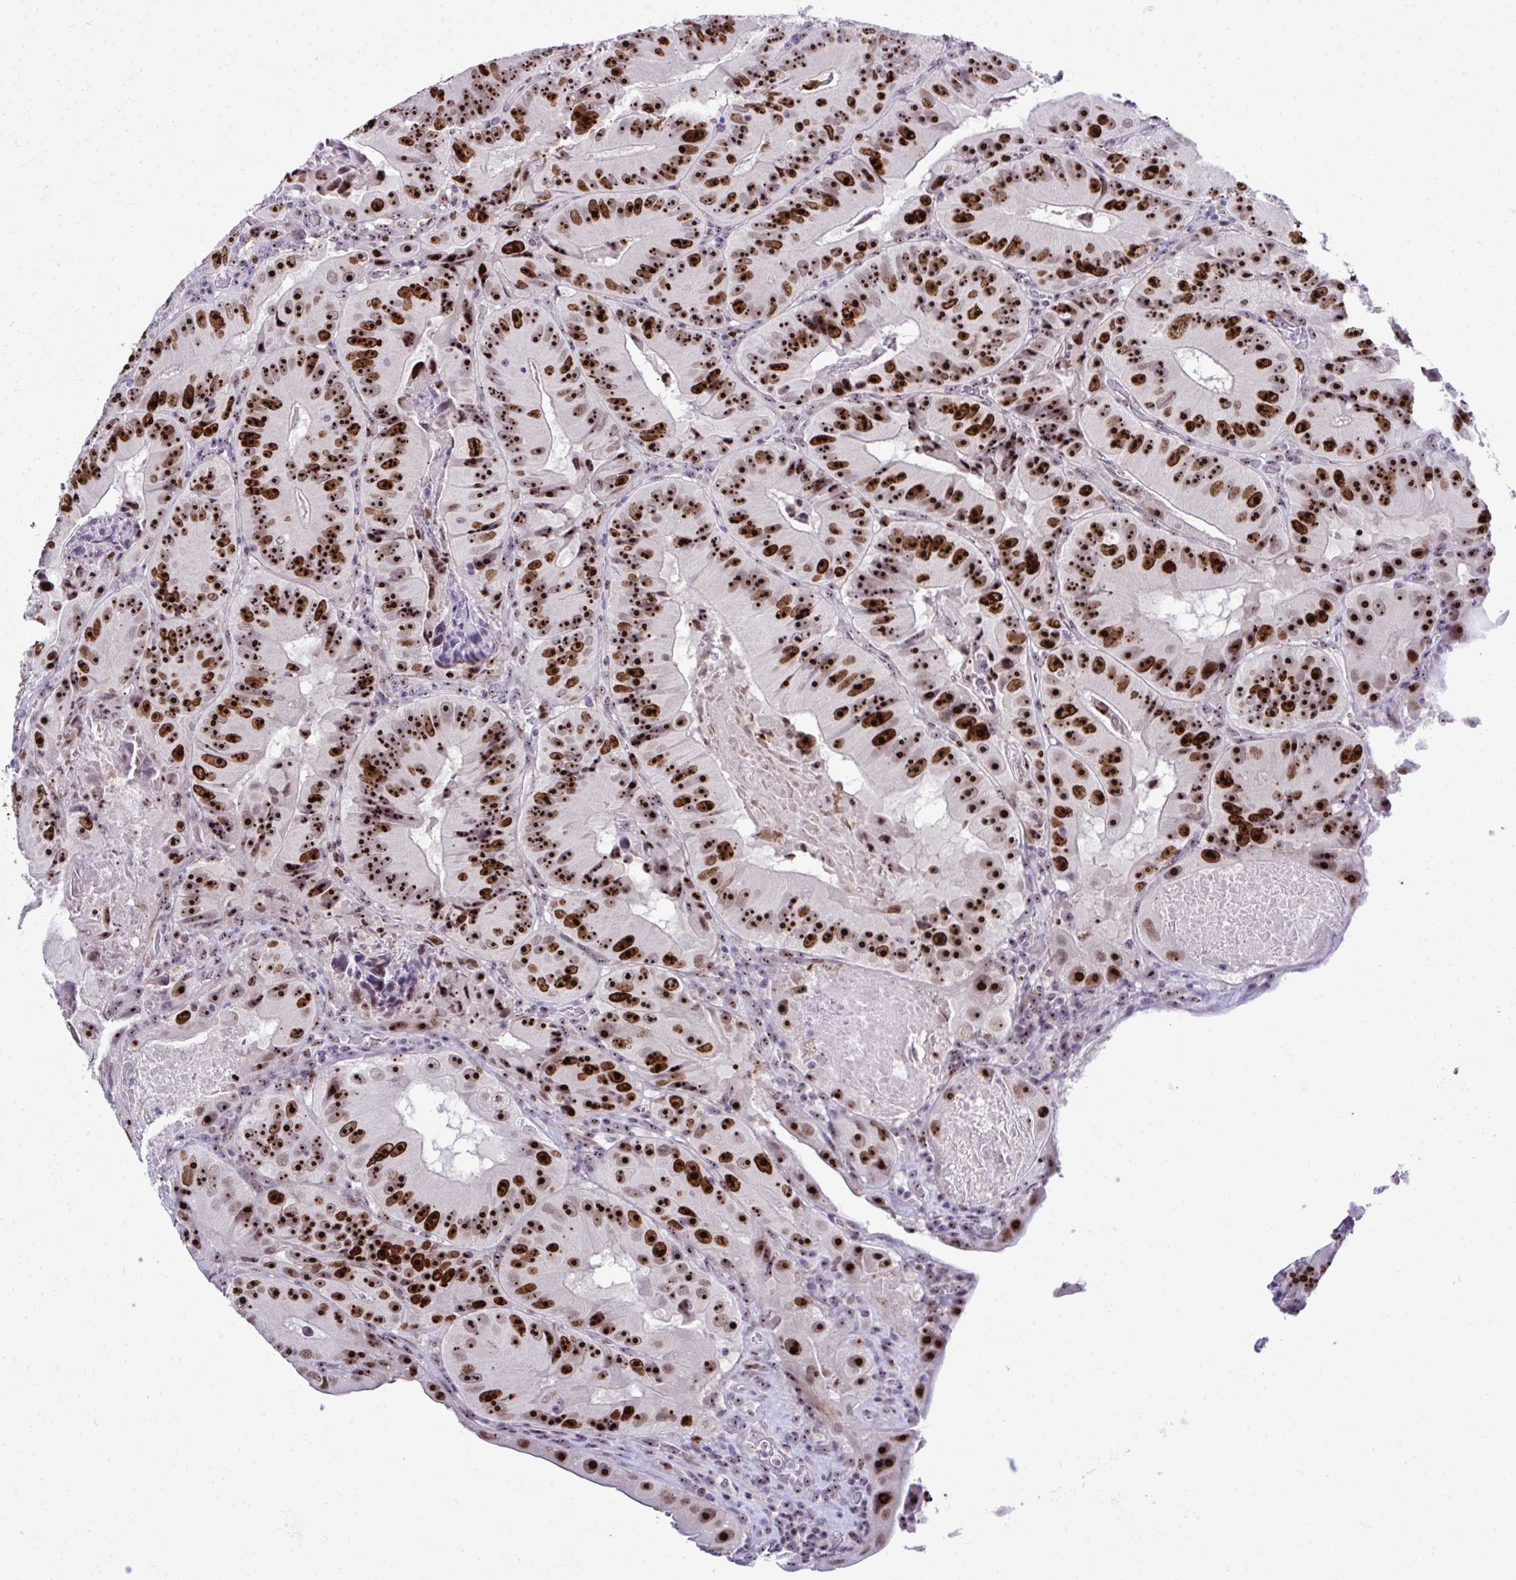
{"staining": {"intensity": "strong", "quantity": ">75%", "location": "nuclear"}, "tissue": "colorectal cancer", "cell_type": "Tumor cells", "image_type": "cancer", "snomed": [{"axis": "morphology", "description": "Adenocarcinoma, NOS"}, {"axis": "topography", "description": "Colon"}], "caption": "This is a micrograph of immunohistochemistry (IHC) staining of colorectal adenocarcinoma, which shows strong expression in the nuclear of tumor cells.", "gene": "CEP72", "patient": {"sex": "female", "age": 86}}